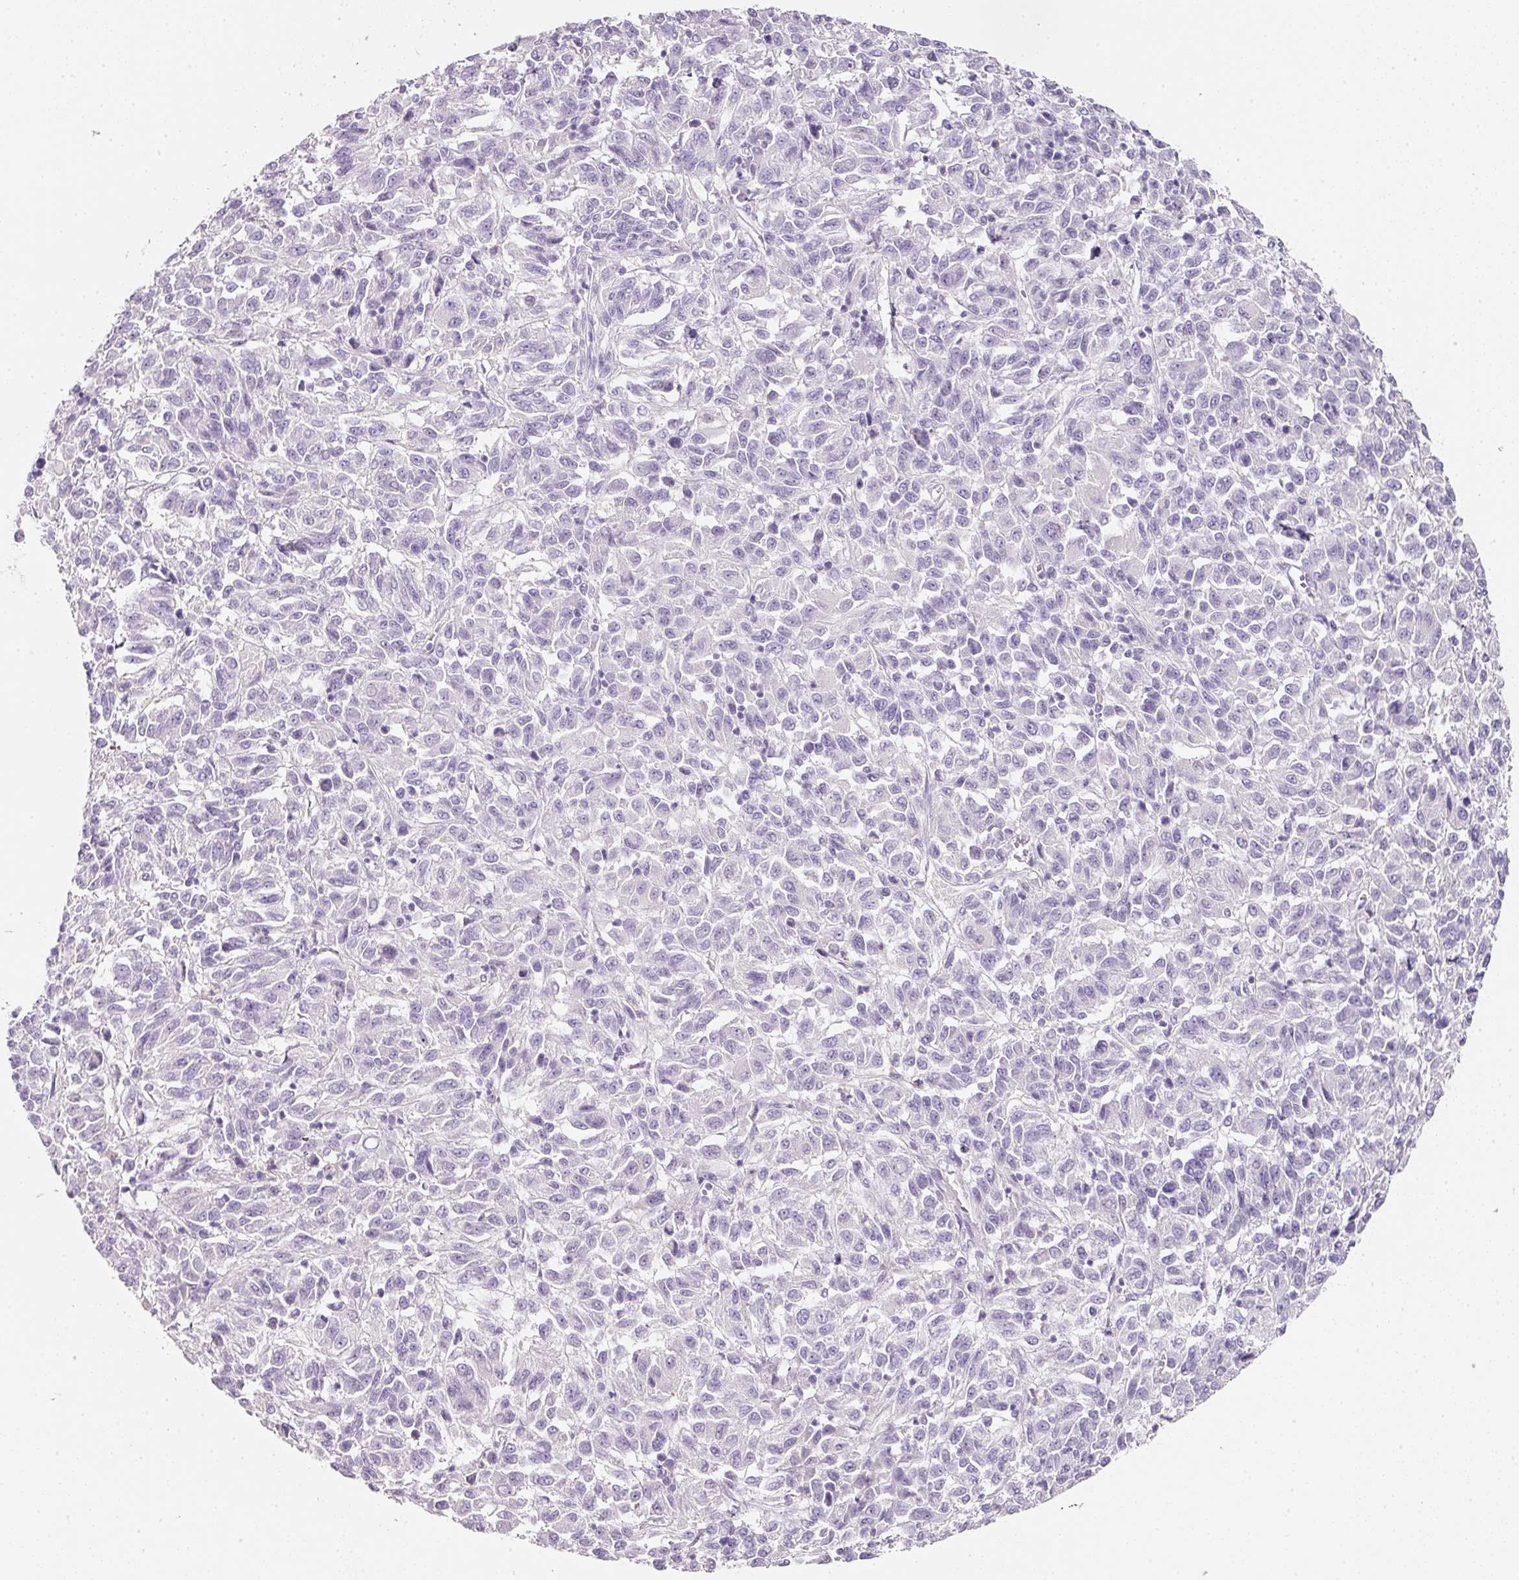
{"staining": {"intensity": "negative", "quantity": "none", "location": "none"}, "tissue": "melanoma", "cell_type": "Tumor cells", "image_type": "cancer", "snomed": [{"axis": "morphology", "description": "Malignant melanoma, Metastatic site"}, {"axis": "topography", "description": "Lung"}], "caption": "The micrograph shows no significant positivity in tumor cells of melanoma.", "gene": "SLC2A2", "patient": {"sex": "male", "age": 64}}